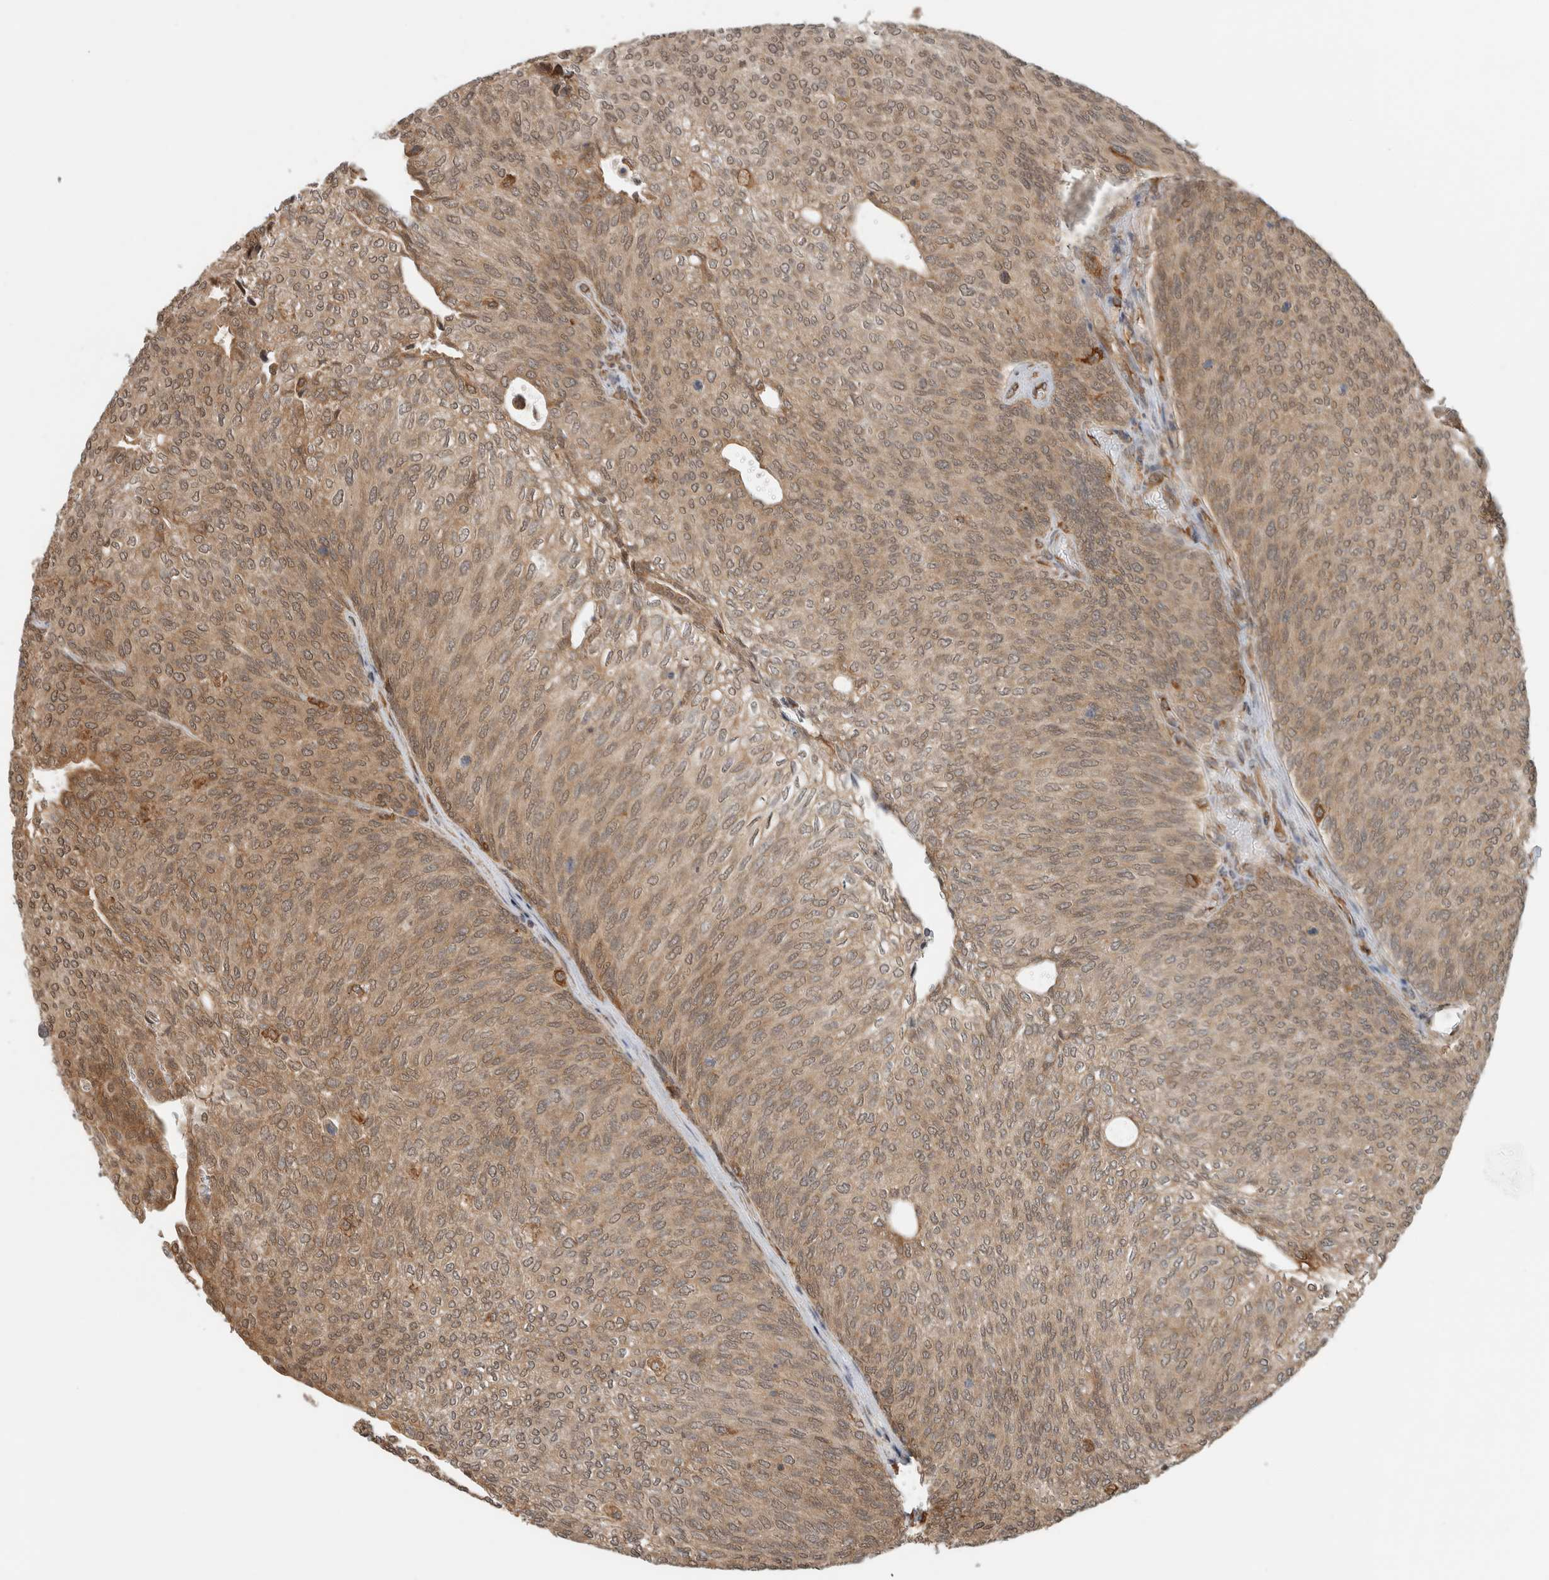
{"staining": {"intensity": "moderate", "quantity": "25%-75%", "location": "cytoplasmic/membranous,nuclear"}, "tissue": "urothelial cancer", "cell_type": "Tumor cells", "image_type": "cancer", "snomed": [{"axis": "morphology", "description": "Urothelial carcinoma, Low grade"}, {"axis": "topography", "description": "Urinary bladder"}], "caption": "Protein analysis of low-grade urothelial carcinoma tissue exhibits moderate cytoplasmic/membranous and nuclear expression in about 25%-75% of tumor cells.", "gene": "MS4A7", "patient": {"sex": "female", "age": 79}}